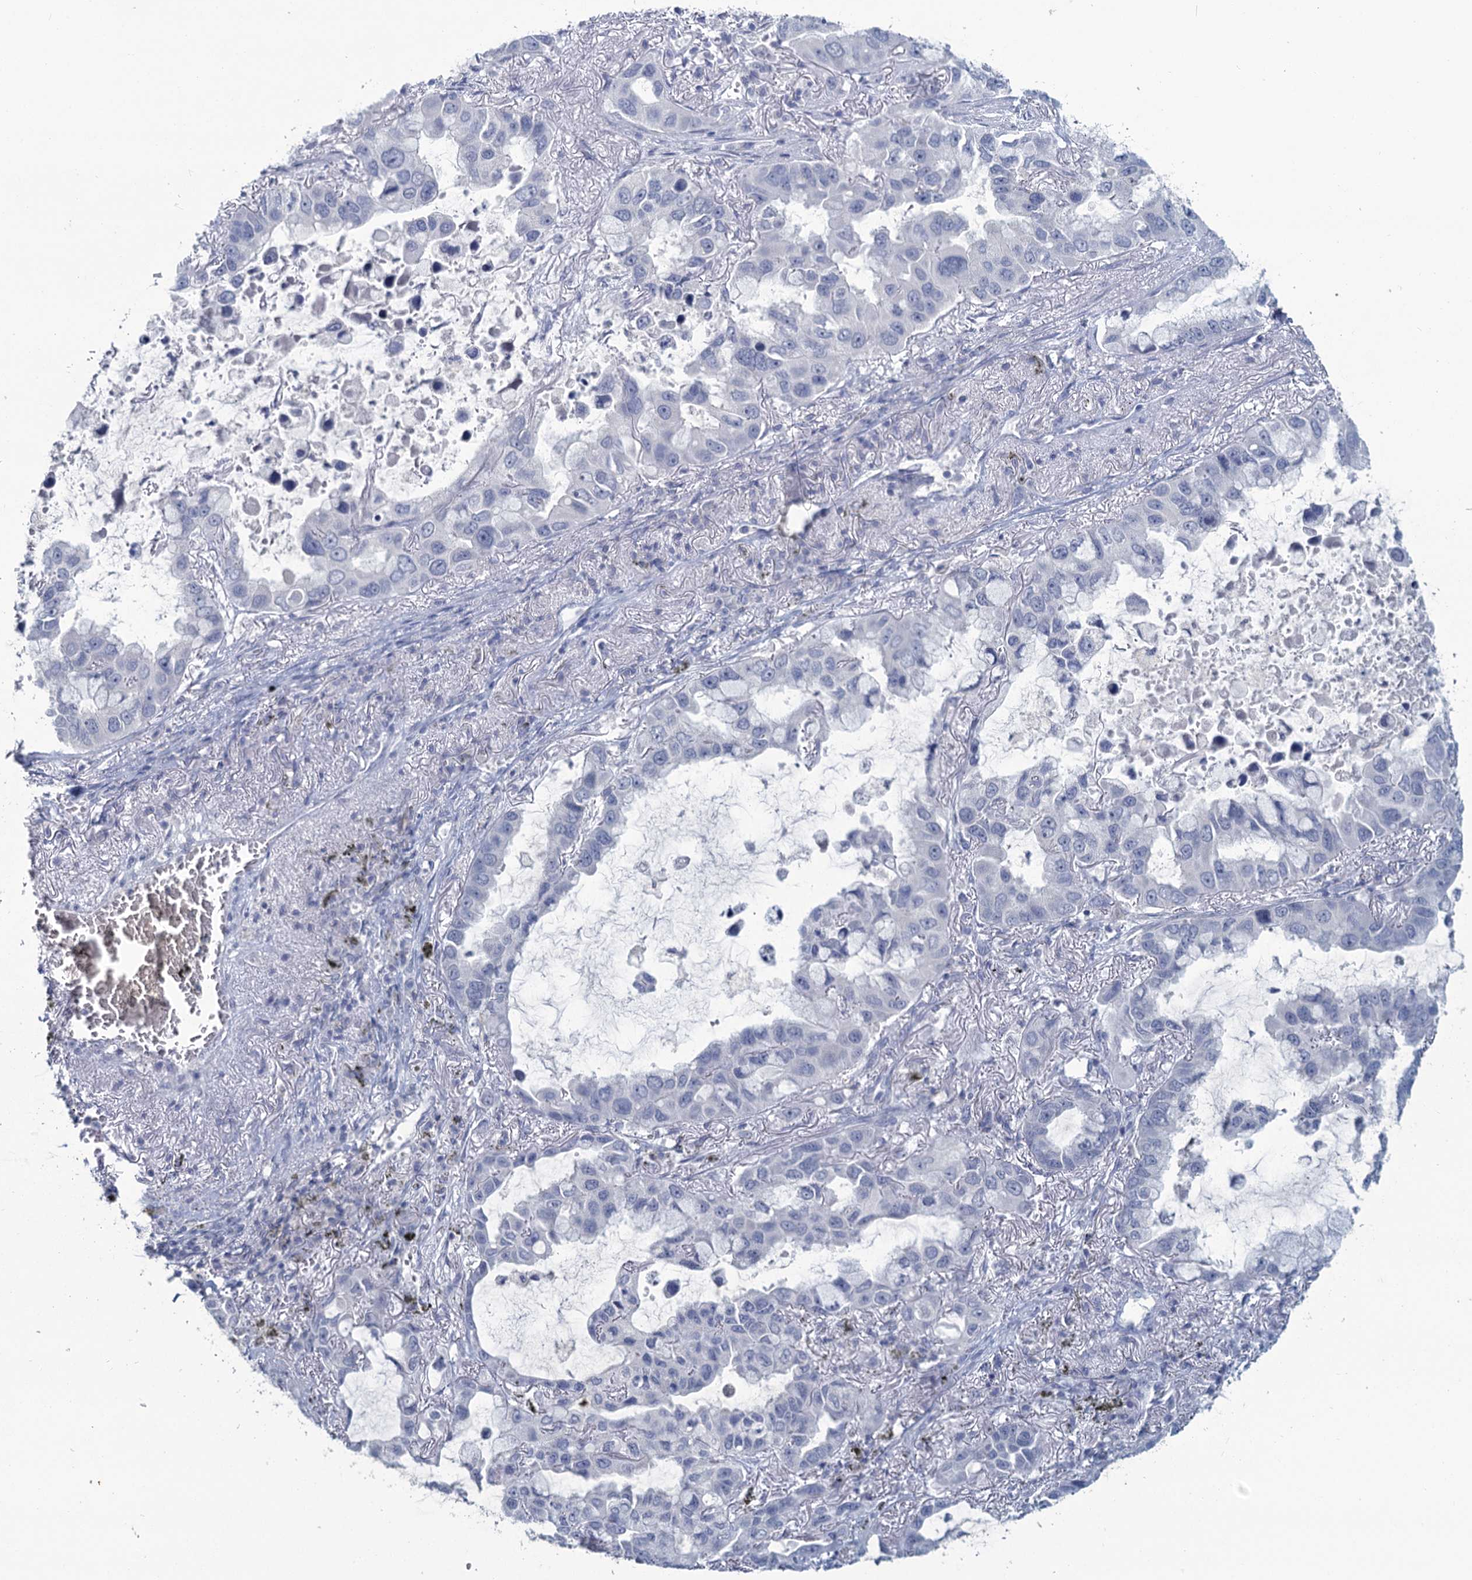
{"staining": {"intensity": "negative", "quantity": "none", "location": "none"}, "tissue": "lung cancer", "cell_type": "Tumor cells", "image_type": "cancer", "snomed": [{"axis": "morphology", "description": "Adenocarcinoma, NOS"}, {"axis": "topography", "description": "Lung"}], "caption": "Immunohistochemistry micrograph of neoplastic tissue: human lung adenocarcinoma stained with DAB demonstrates no significant protein staining in tumor cells. (Stains: DAB immunohistochemistry with hematoxylin counter stain, Microscopy: brightfield microscopy at high magnification).", "gene": "CHGA", "patient": {"sex": "male", "age": 64}}